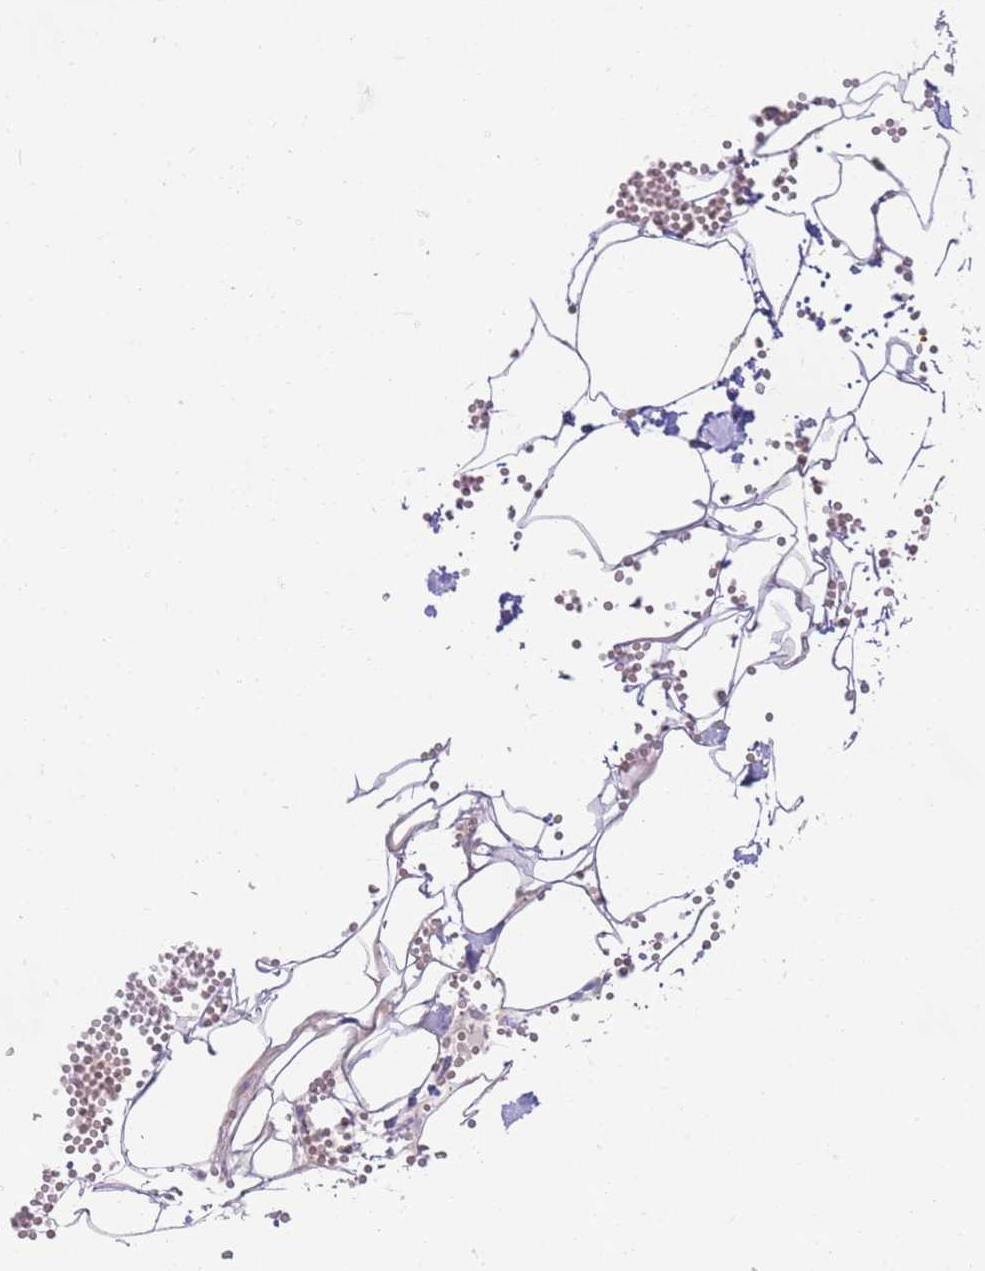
{"staining": {"intensity": "negative", "quantity": "none", "location": "none"}, "tissue": "adipose tissue", "cell_type": "Adipocytes", "image_type": "normal", "snomed": [{"axis": "morphology", "description": "Normal tissue, NOS"}, {"axis": "topography", "description": "Gallbladder"}, {"axis": "topography", "description": "Peripheral nerve tissue"}], "caption": "Protein analysis of benign adipose tissue exhibits no significant positivity in adipocytes.", "gene": "DYNC1I2", "patient": {"sex": "male", "age": 38}}